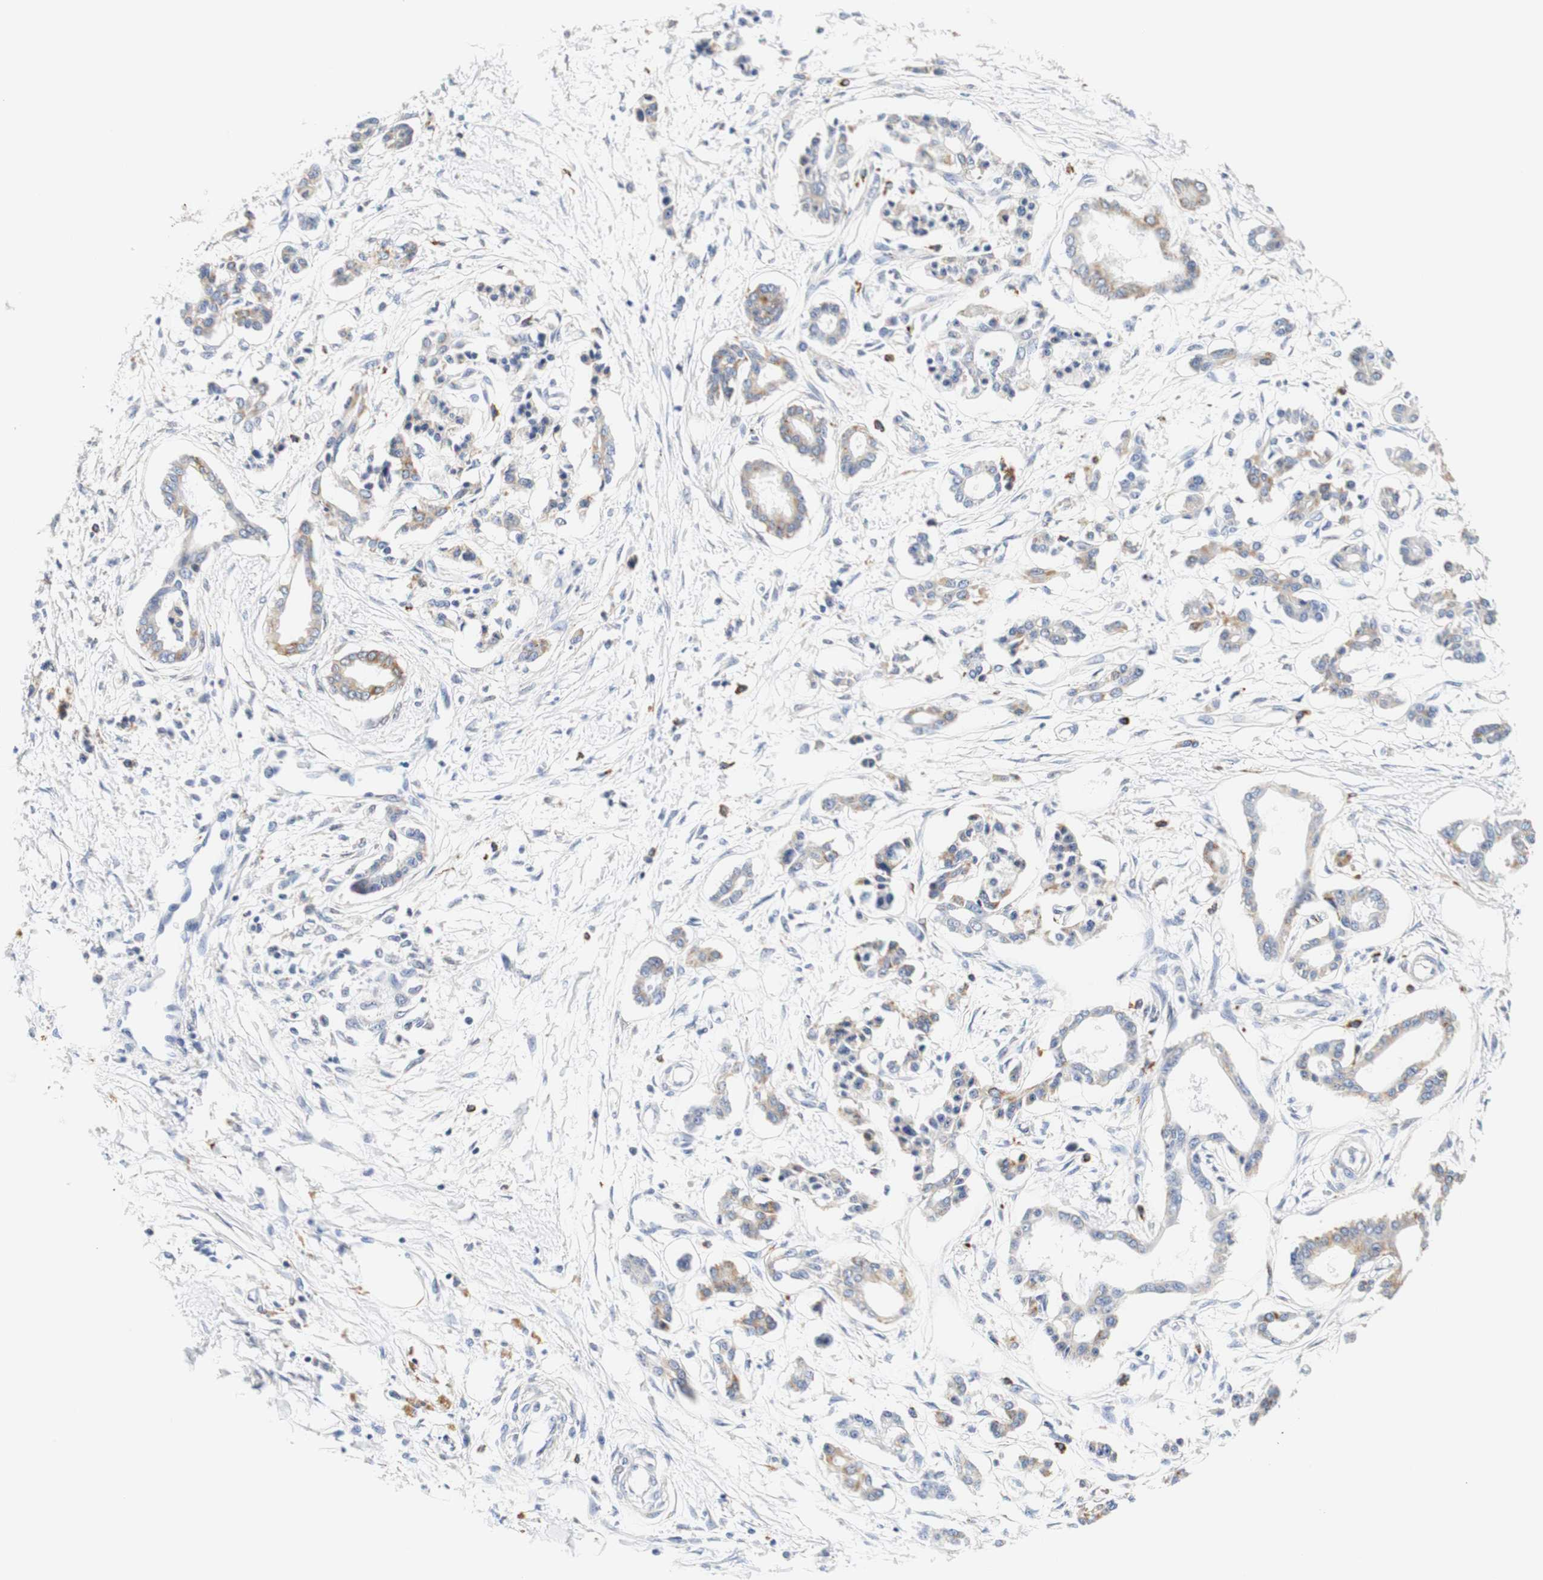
{"staining": {"intensity": "weak", "quantity": "25%-75%", "location": "cytoplasmic/membranous"}, "tissue": "pancreatic cancer", "cell_type": "Tumor cells", "image_type": "cancer", "snomed": [{"axis": "morphology", "description": "Adenocarcinoma, NOS"}, {"axis": "topography", "description": "Pancreas"}], "caption": "Protein staining reveals weak cytoplasmic/membranous staining in about 25%-75% of tumor cells in pancreatic cancer. (Stains: DAB in brown, nuclei in blue, Microscopy: brightfield microscopy at high magnification).", "gene": "CAMK4", "patient": {"sex": "male", "age": 56}}